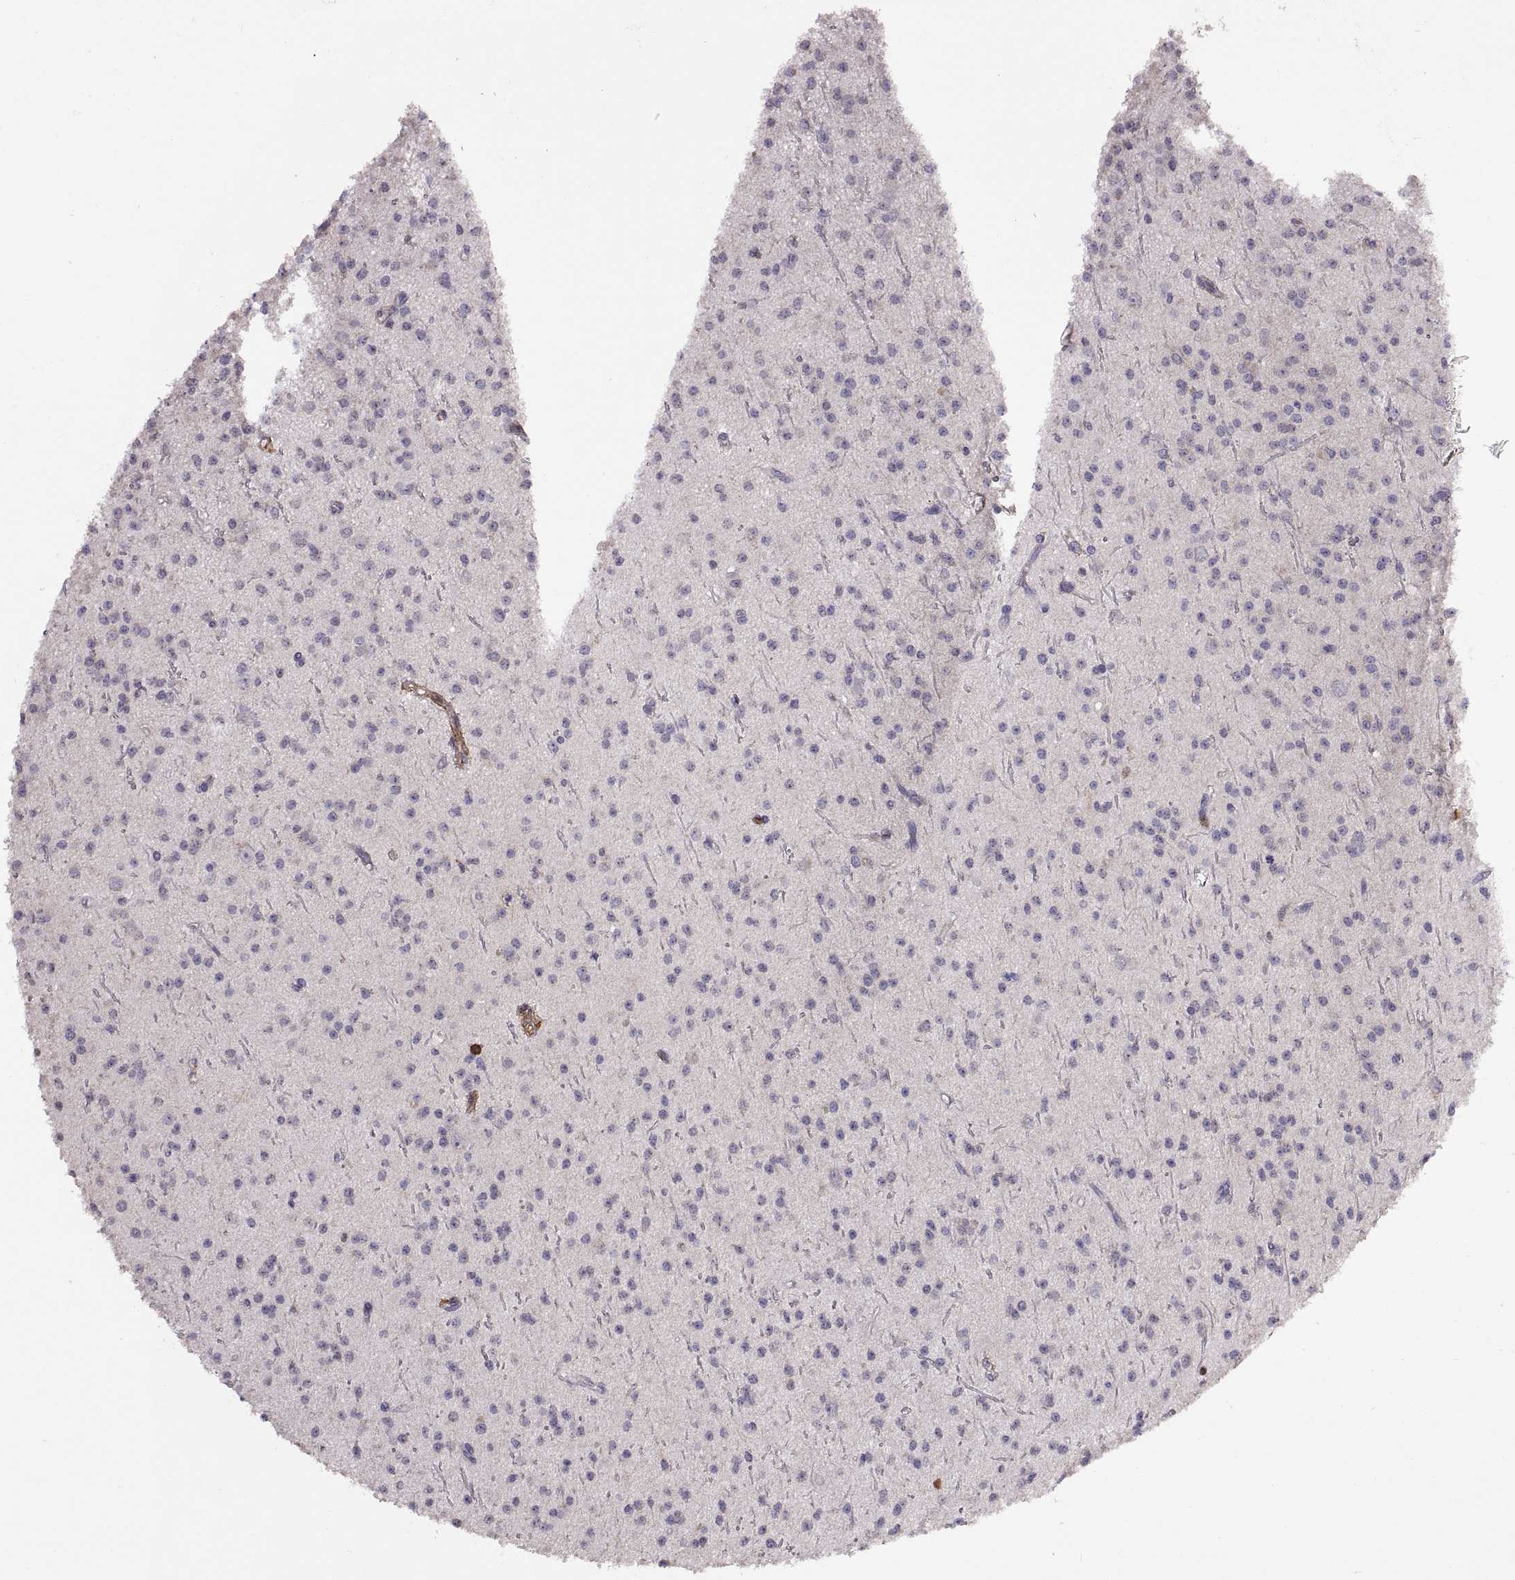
{"staining": {"intensity": "negative", "quantity": "none", "location": "none"}, "tissue": "glioma", "cell_type": "Tumor cells", "image_type": "cancer", "snomed": [{"axis": "morphology", "description": "Glioma, malignant, Low grade"}, {"axis": "topography", "description": "Brain"}], "caption": "Immunohistochemistry (IHC) photomicrograph of neoplastic tissue: glioma stained with DAB (3,3'-diaminobenzidine) exhibits no significant protein staining in tumor cells.", "gene": "S100A10", "patient": {"sex": "male", "age": 27}}